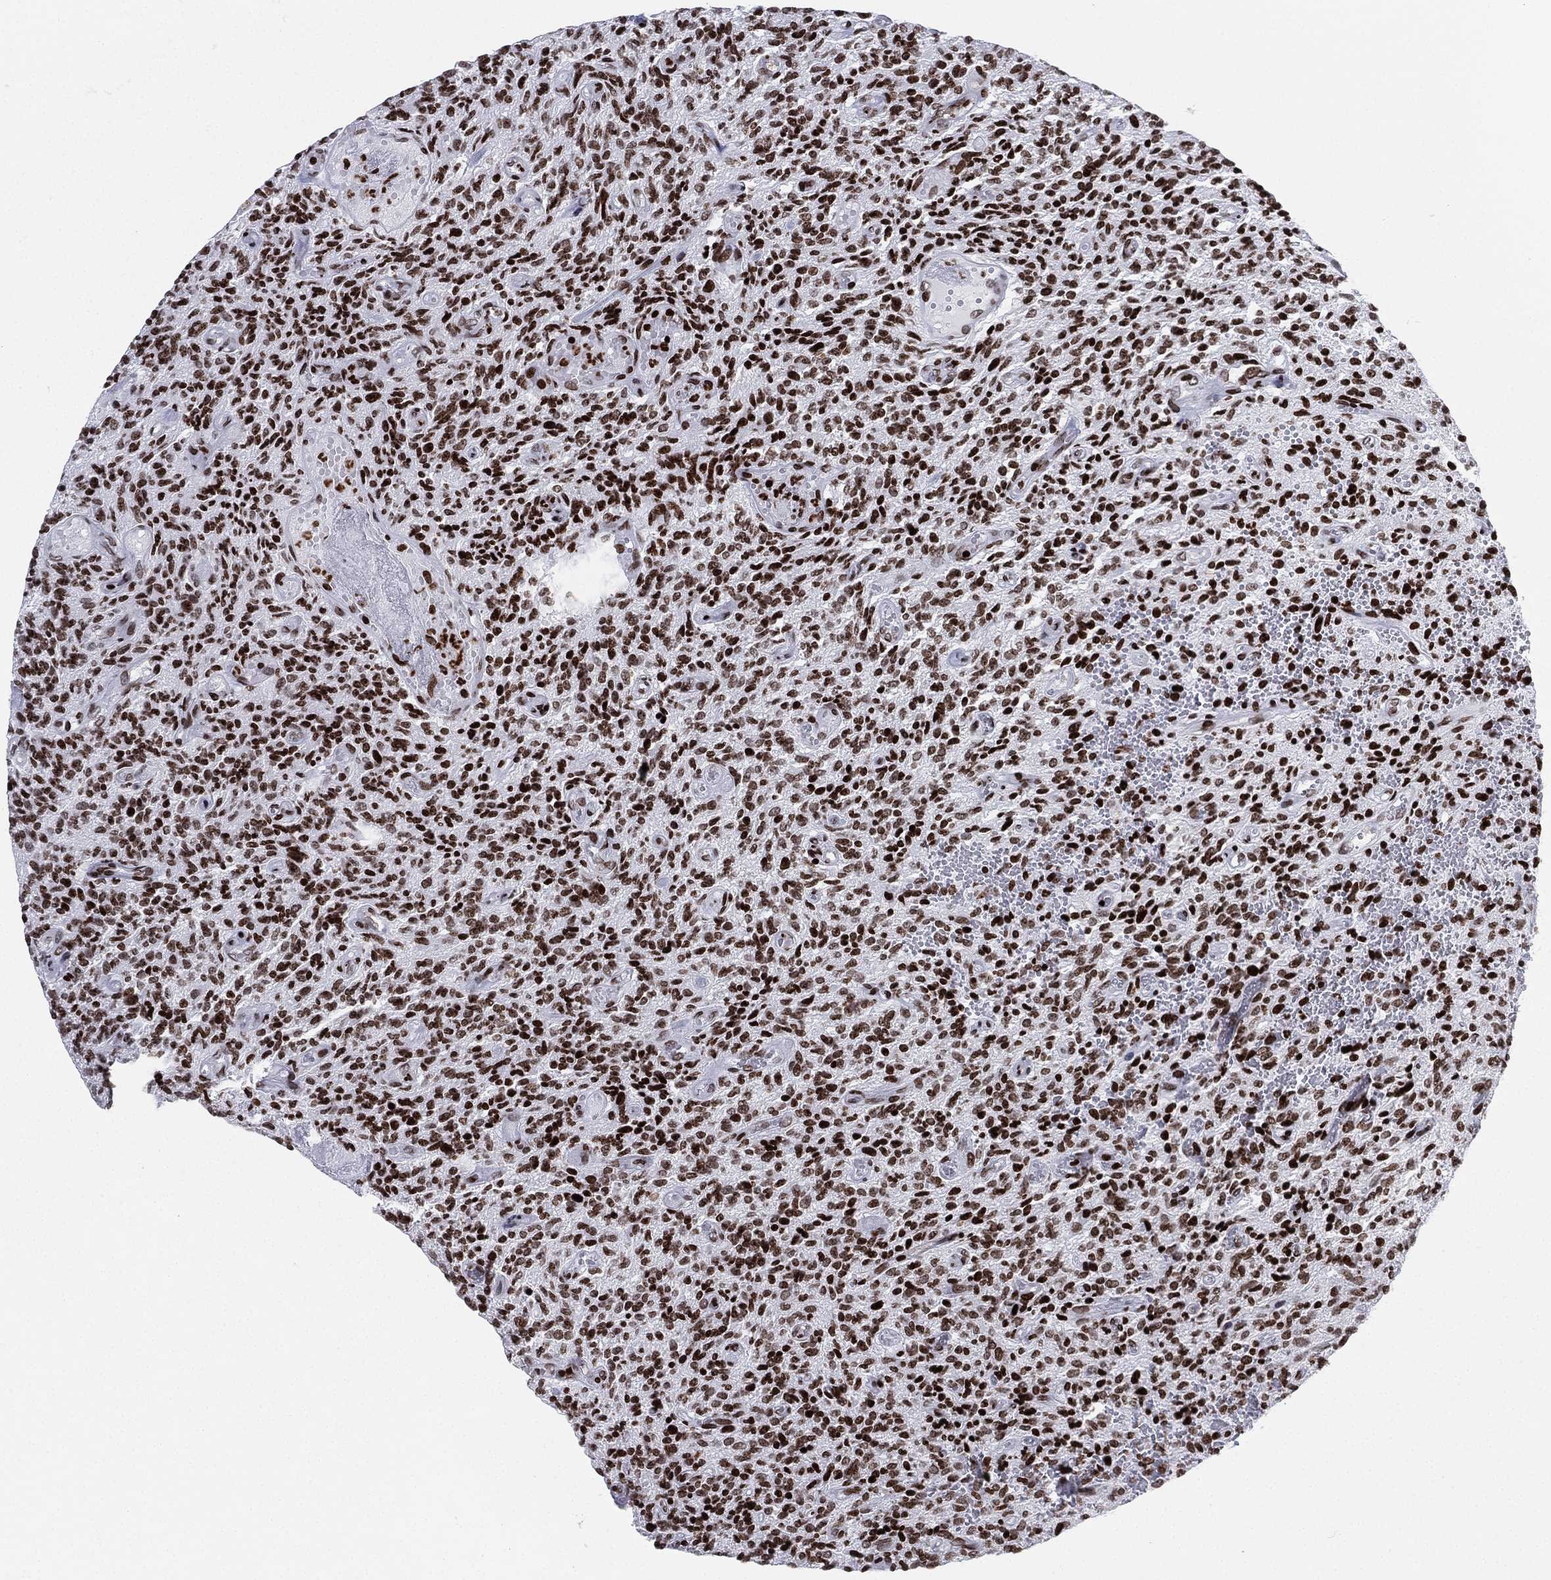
{"staining": {"intensity": "strong", "quantity": ">75%", "location": "nuclear"}, "tissue": "glioma", "cell_type": "Tumor cells", "image_type": "cancer", "snomed": [{"axis": "morphology", "description": "Glioma, malignant, High grade"}, {"axis": "topography", "description": "Brain"}], "caption": "Human malignant glioma (high-grade) stained with a protein marker demonstrates strong staining in tumor cells.", "gene": "MFSD14A", "patient": {"sex": "male", "age": 64}}